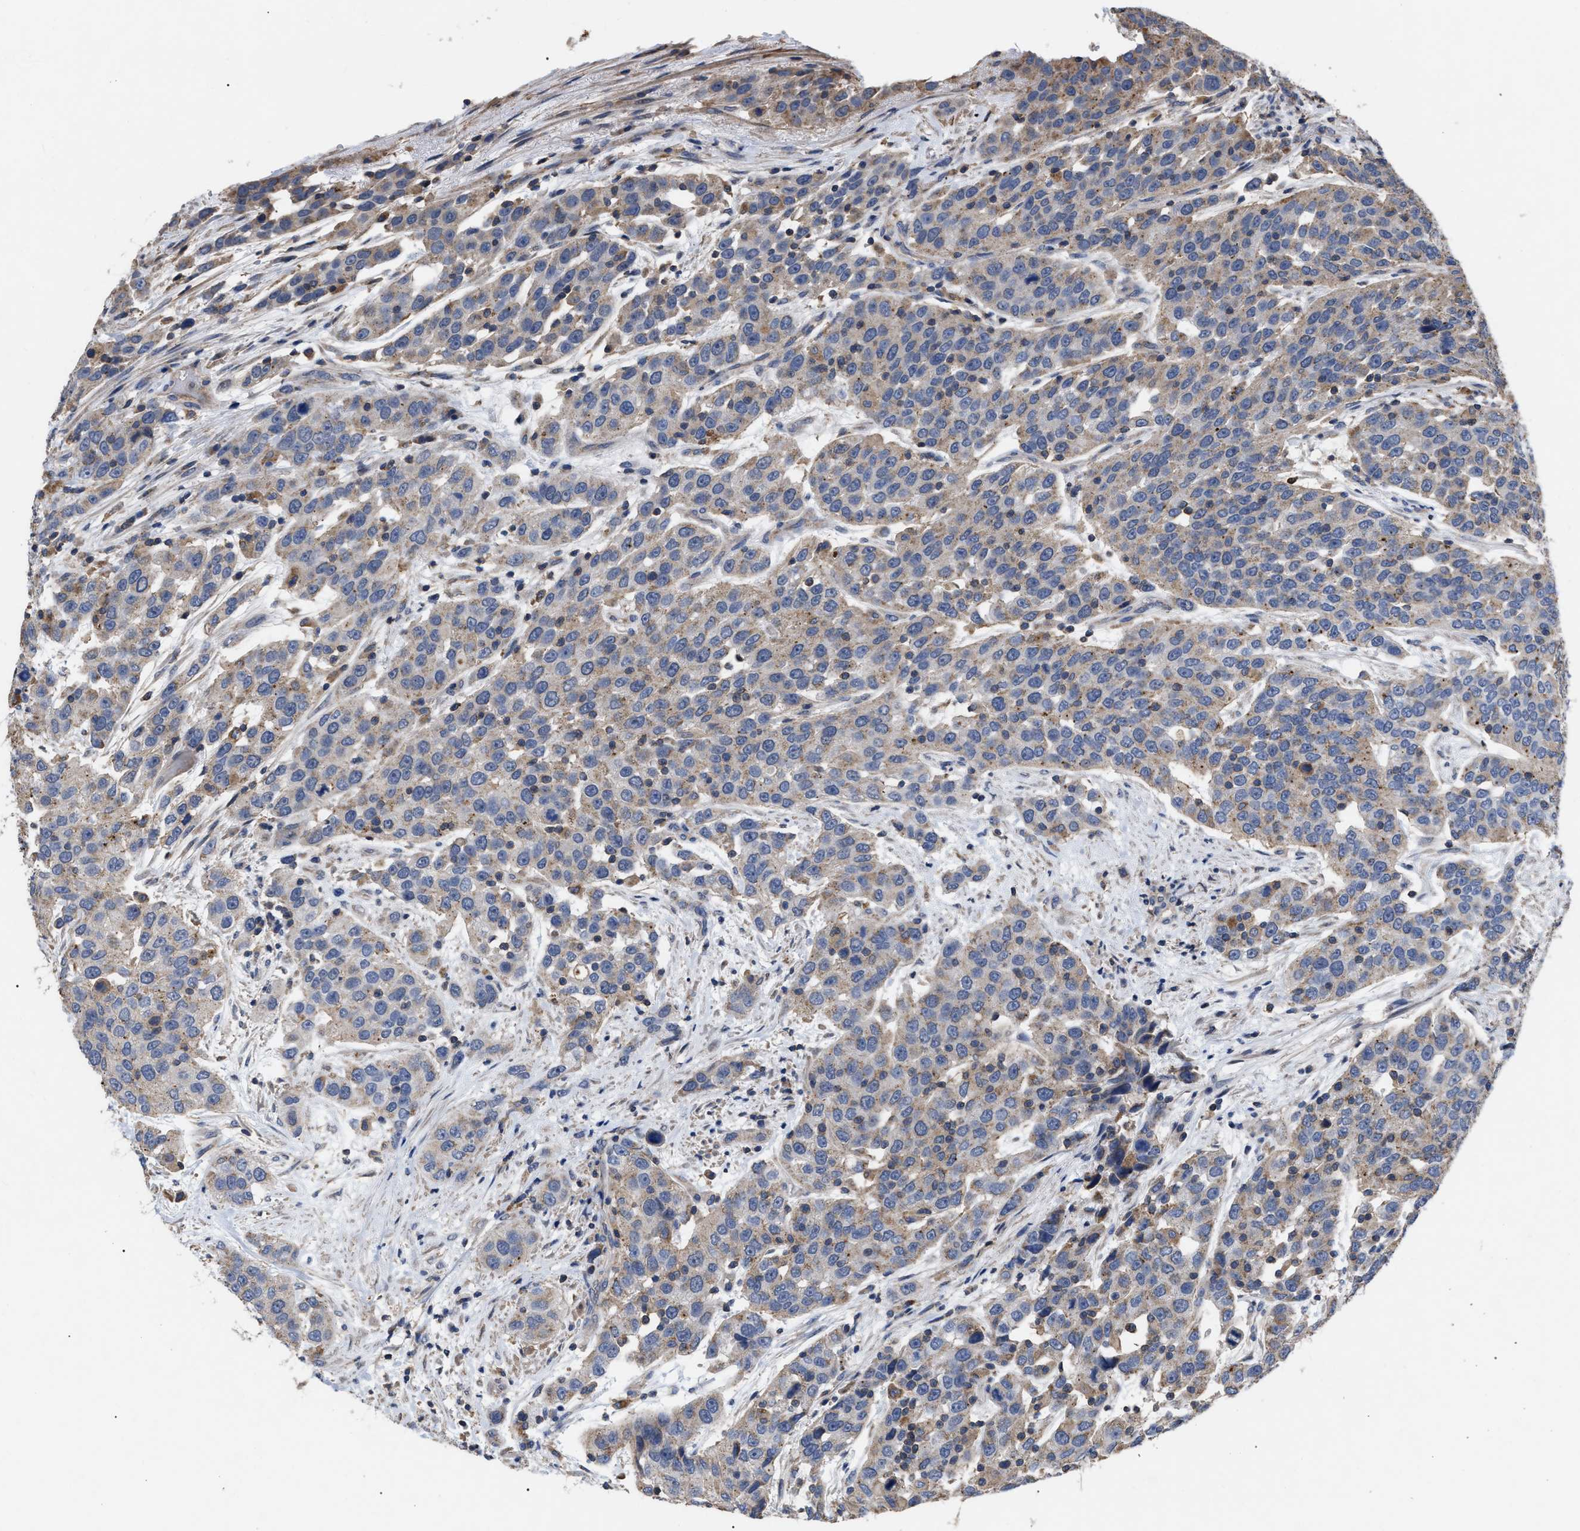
{"staining": {"intensity": "weak", "quantity": ">75%", "location": "cytoplasmic/membranous"}, "tissue": "urothelial cancer", "cell_type": "Tumor cells", "image_type": "cancer", "snomed": [{"axis": "morphology", "description": "Urothelial carcinoma, High grade"}, {"axis": "topography", "description": "Urinary bladder"}], "caption": "Immunohistochemistry (IHC) (DAB) staining of urothelial cancer displays weak cytoplasmic/membranous protein expression in about >75% of tumor cells.", "gene": "FAM171A2", "patient": {"sex": "female", "age": 80}}